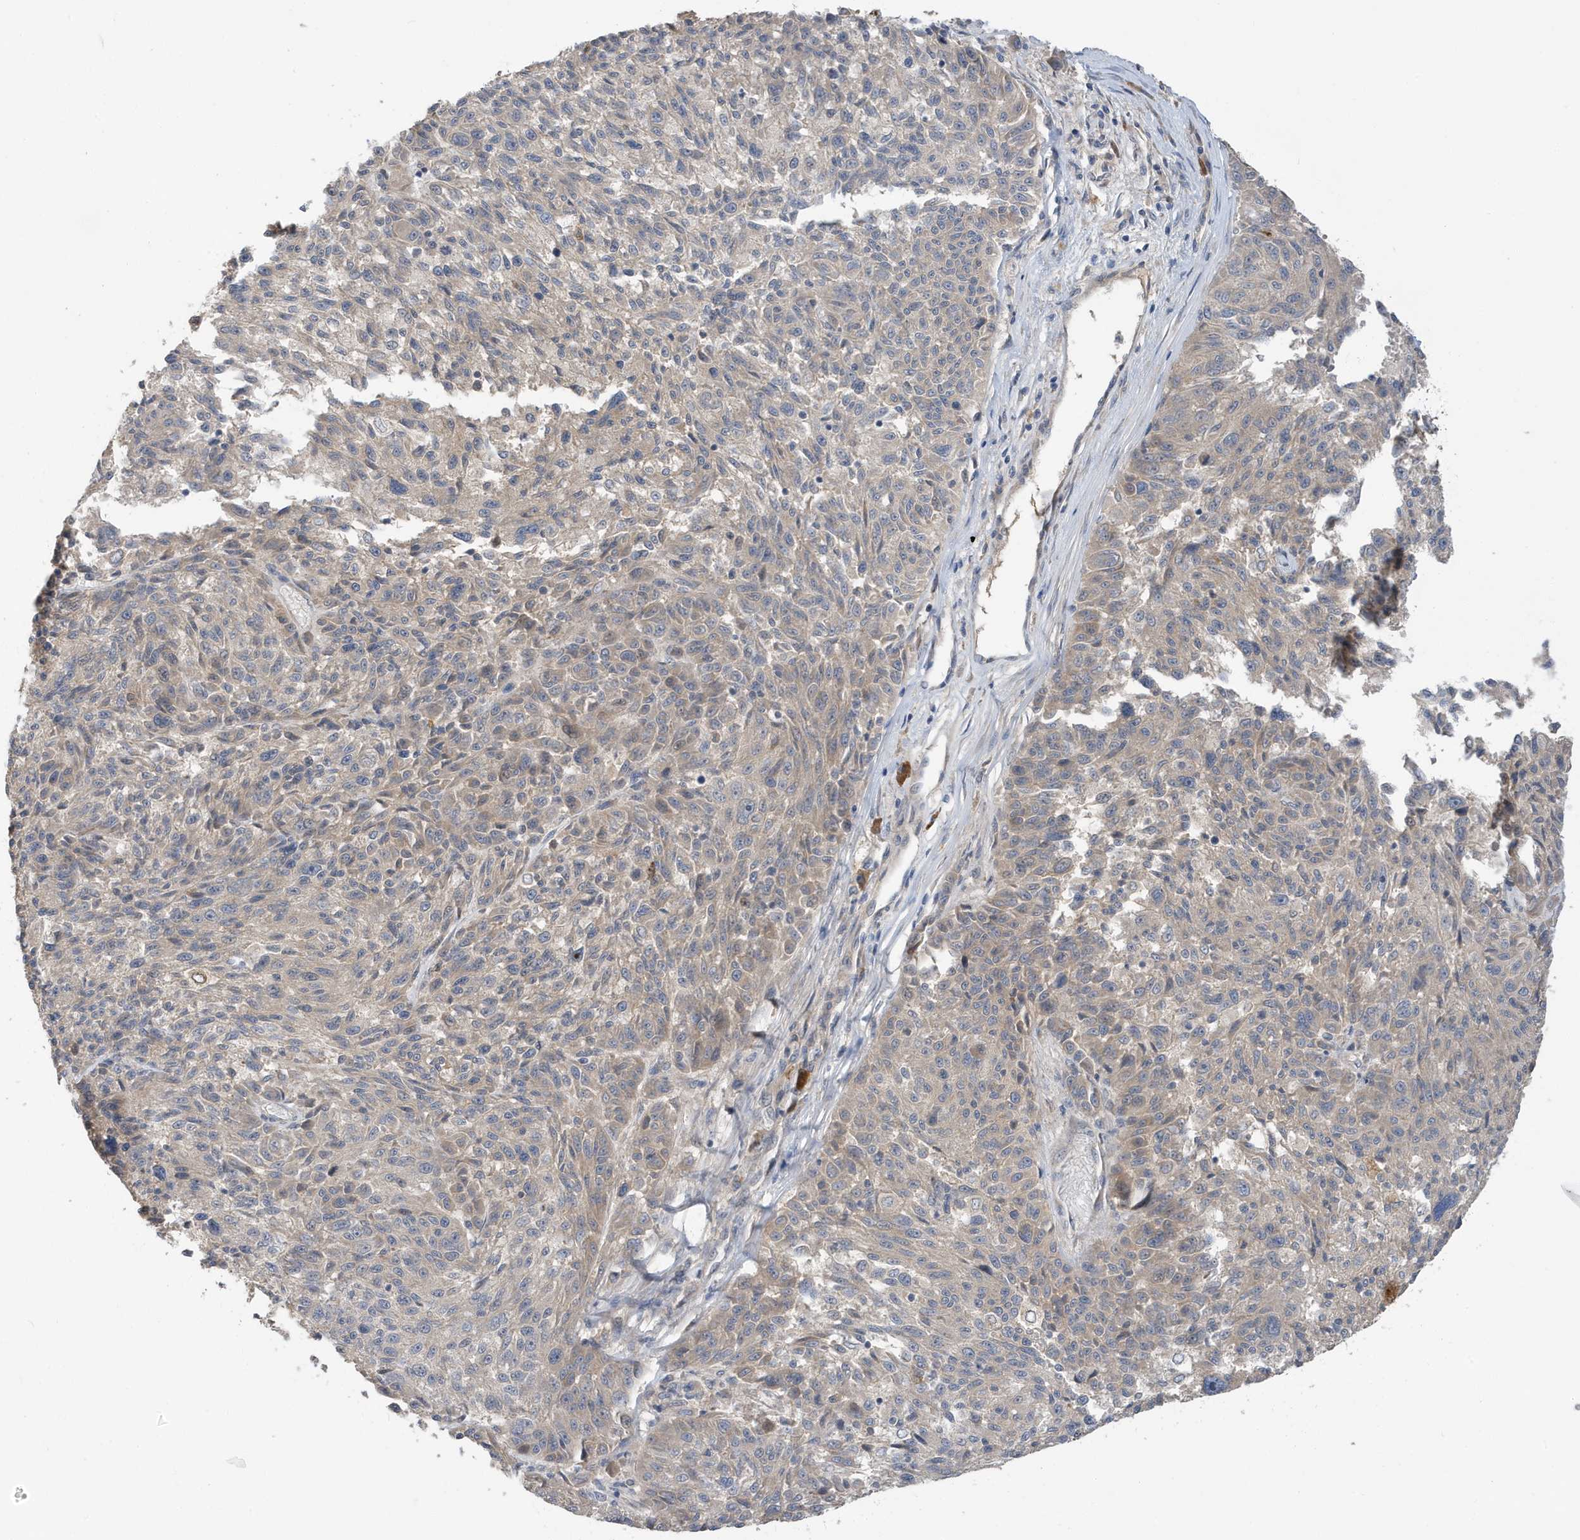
{"staining": {"intensity": "negative", "quantity": "none", "location": "none"}, "tissue": "melanoma", "cell_type": "Tumor cells", "image_type": "cancer", "snomed": [{"axis": "morphology", "description": "Malignant melanoma, NOS"}, {"axis": "topography", "description": "Skin"}], "caption": "IHC micrograph of neoplastic tissue: human melanoma stained with DAB shows no significant protein staining in tumor cells.", "gene": "LAPTM4A", "patient": {"sex": "male", "age": 53}}